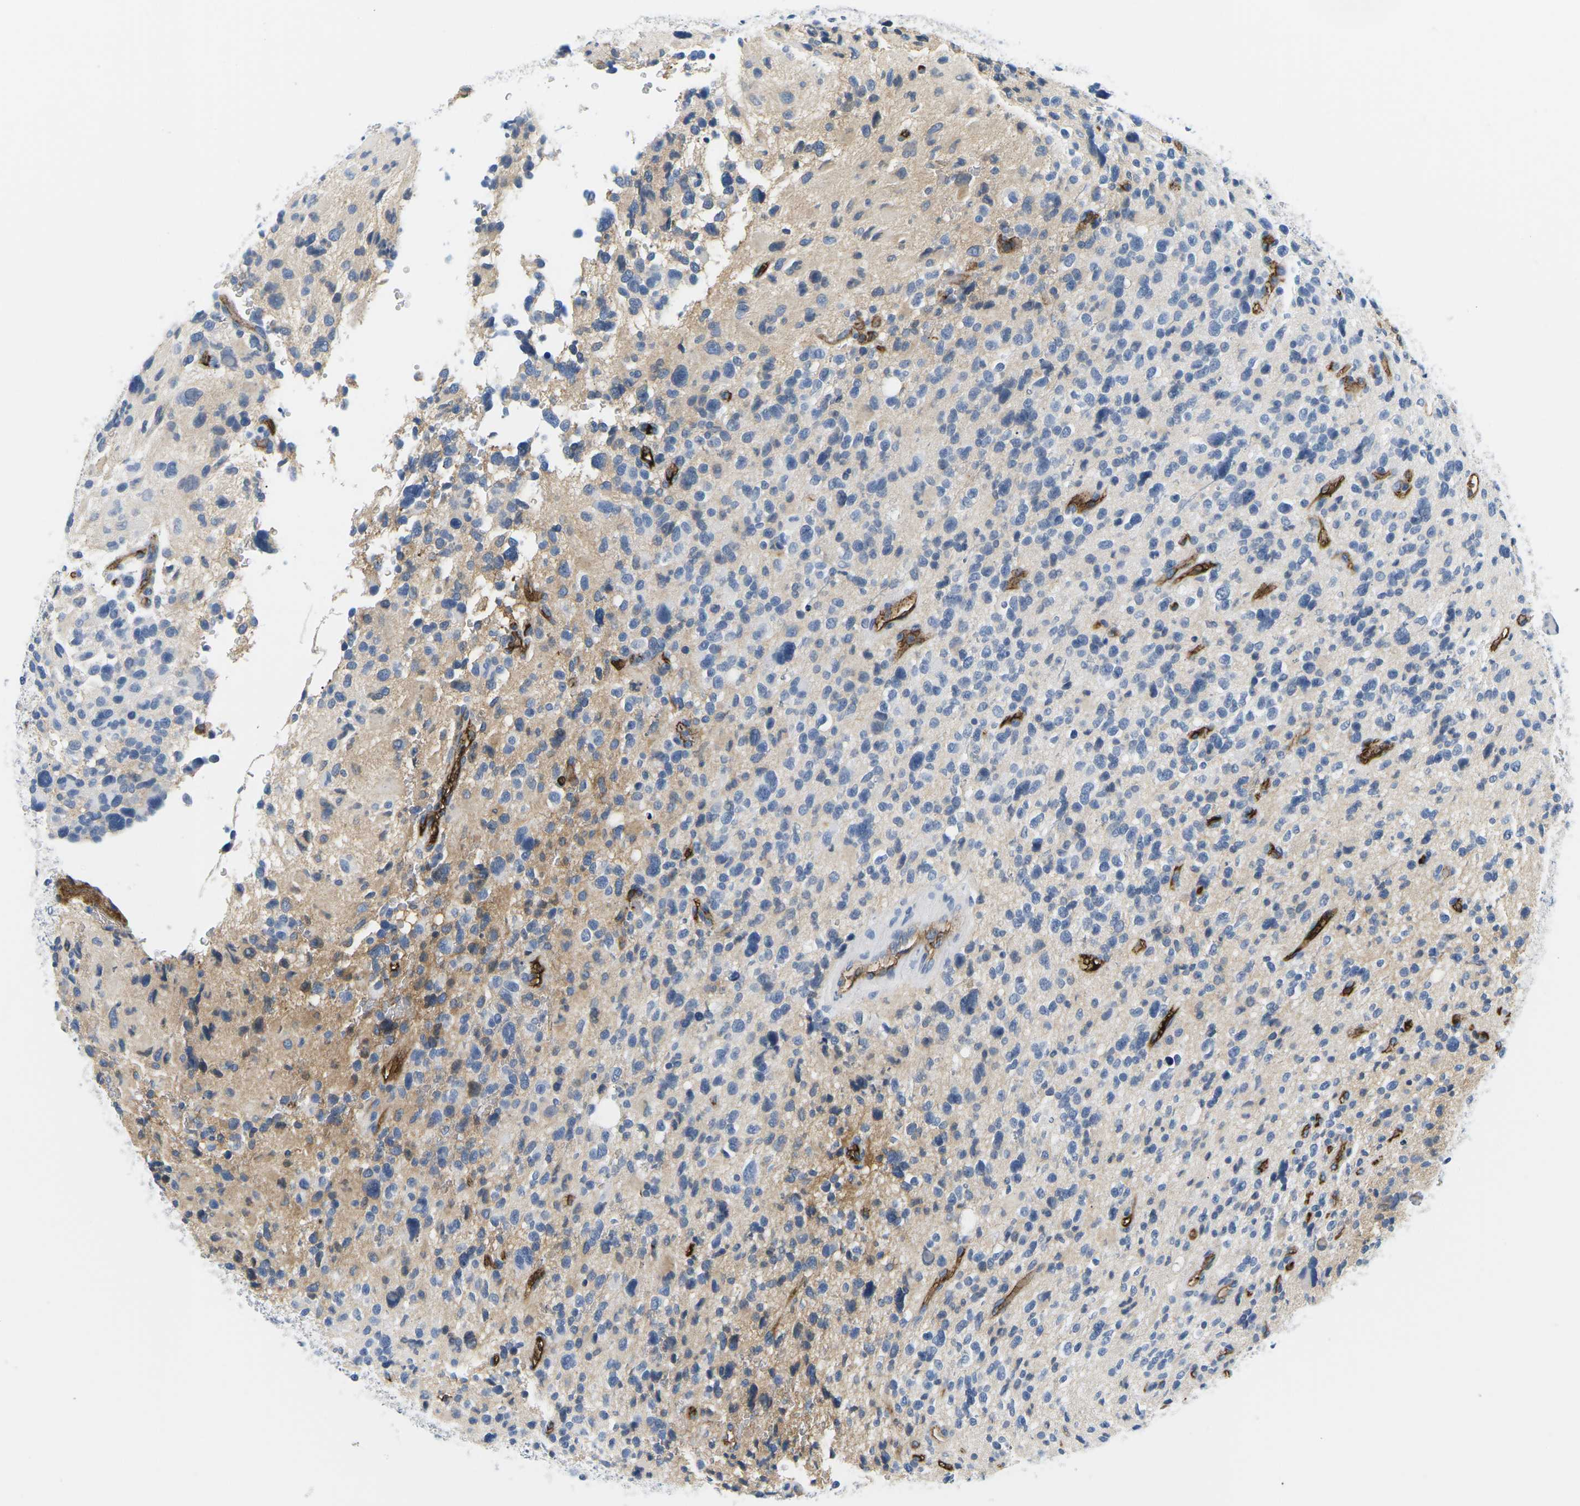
{"staining": {"intensity": "moderate", "quantity": "25%-75%", "location": "cytoplasmic/membranous"}, "tissue": "glioma", "cell_type": "Tumor cells", "image_type": "cancer", "snomed": [{"axis": "morphology", "description": "Glioma, malignant, High grade"}, {"axis": "topography", "description": "Brain"}], "caption": "Immunohistochemical staining of glioma displays medium levels of moderate cytoplasmic/membranous positivity in about 25%-75% of tumor cells. (IHC, brightfield microscopy, high magnification).", "gene": "APOB", "patient": {"sex": "male", "age": 48}}